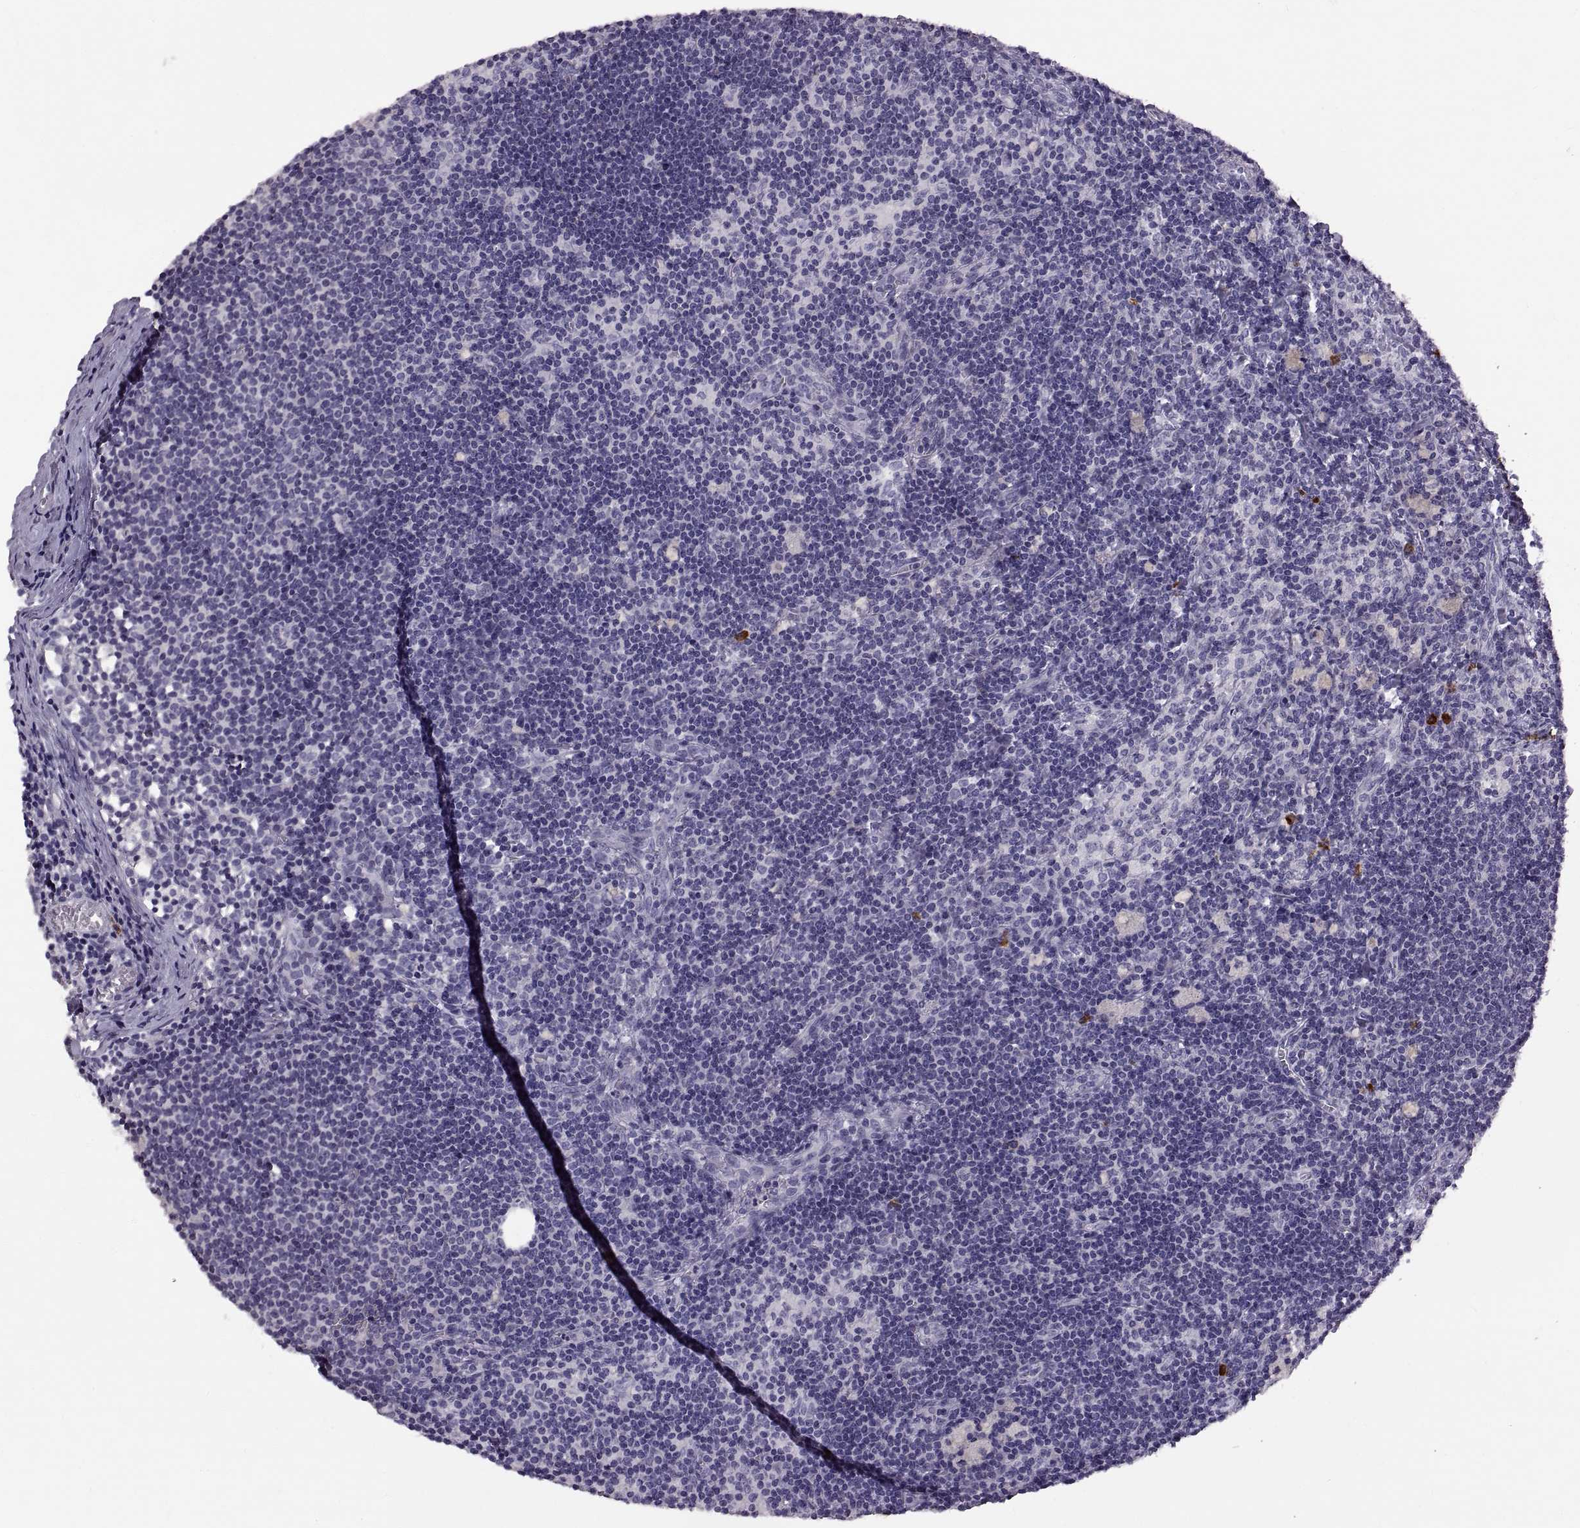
{"staining": {"intensity": "negative", "quantity": "none", "location": "none"}, "tissue": "lymph node", "cell_type": "Germinal center cells", "image_type": "normal", "snomed": [{"axis": "morphology", "description": "Normal tissue, NOS"}, {"axis": "topography", "description": "Lymph node"}], "caption": "Immunohistochemical staining of benign human lymph node exhibits no significant staining in germinal center cells. (Brightfield microscopy of DAB IHC at high magnification).", "gene": "WFDC8", "patient": {"sex": "female", "age": 52}}